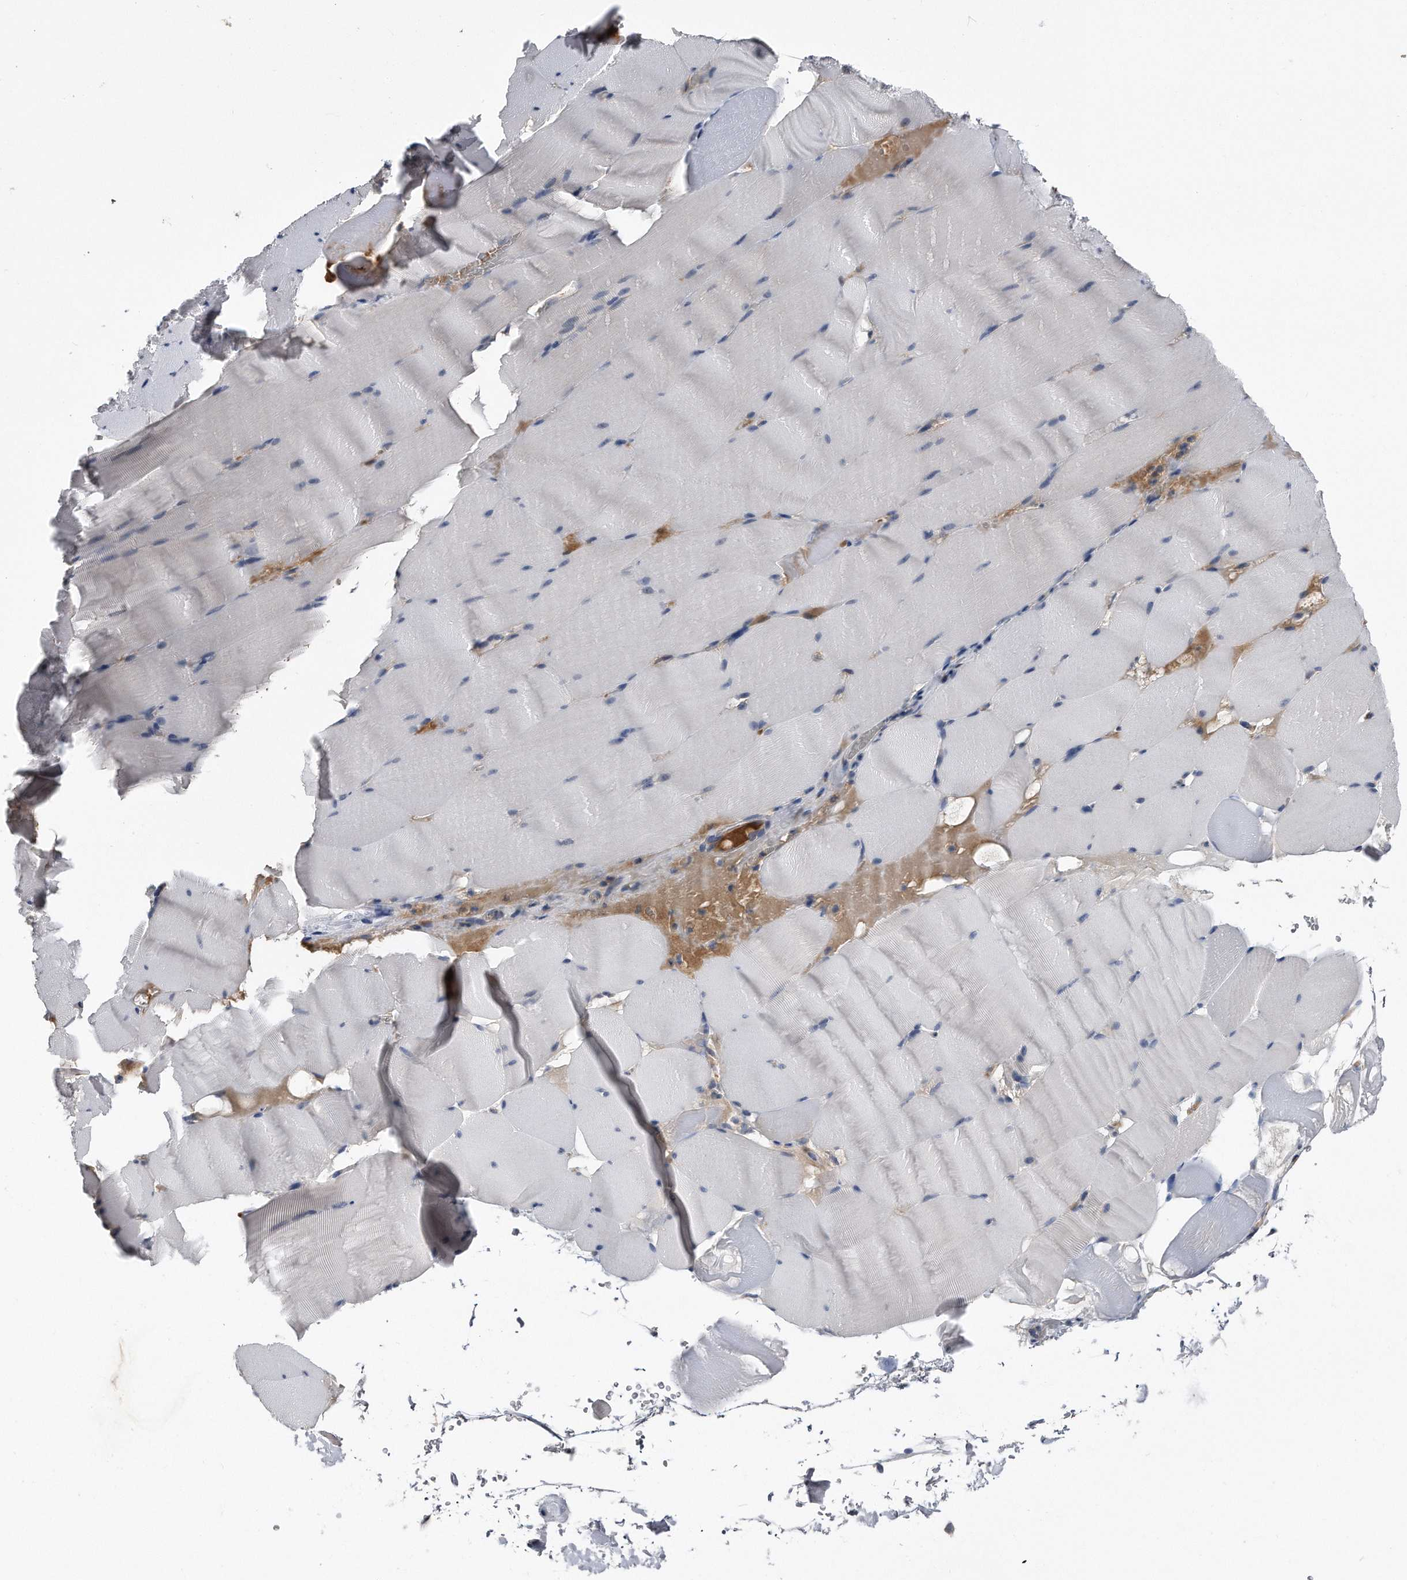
{"staining": {"intensity": "negative", "quantity": "none", "location": "none"}, "tissue": "skeletal muscle", "cell_type": "Myocytes", "image_type": "normal", "snomed": [{"axis": "morphology", "description": "Normal tissue, NOS"}, {"axis": "topography", "description": "Skeletal muscle"}], "caption": "IHC of normal human skeletal muscle reveals no expression in myocytes.", "gene": "KCND3", "patient": {"sex": "male", "age": 62}}